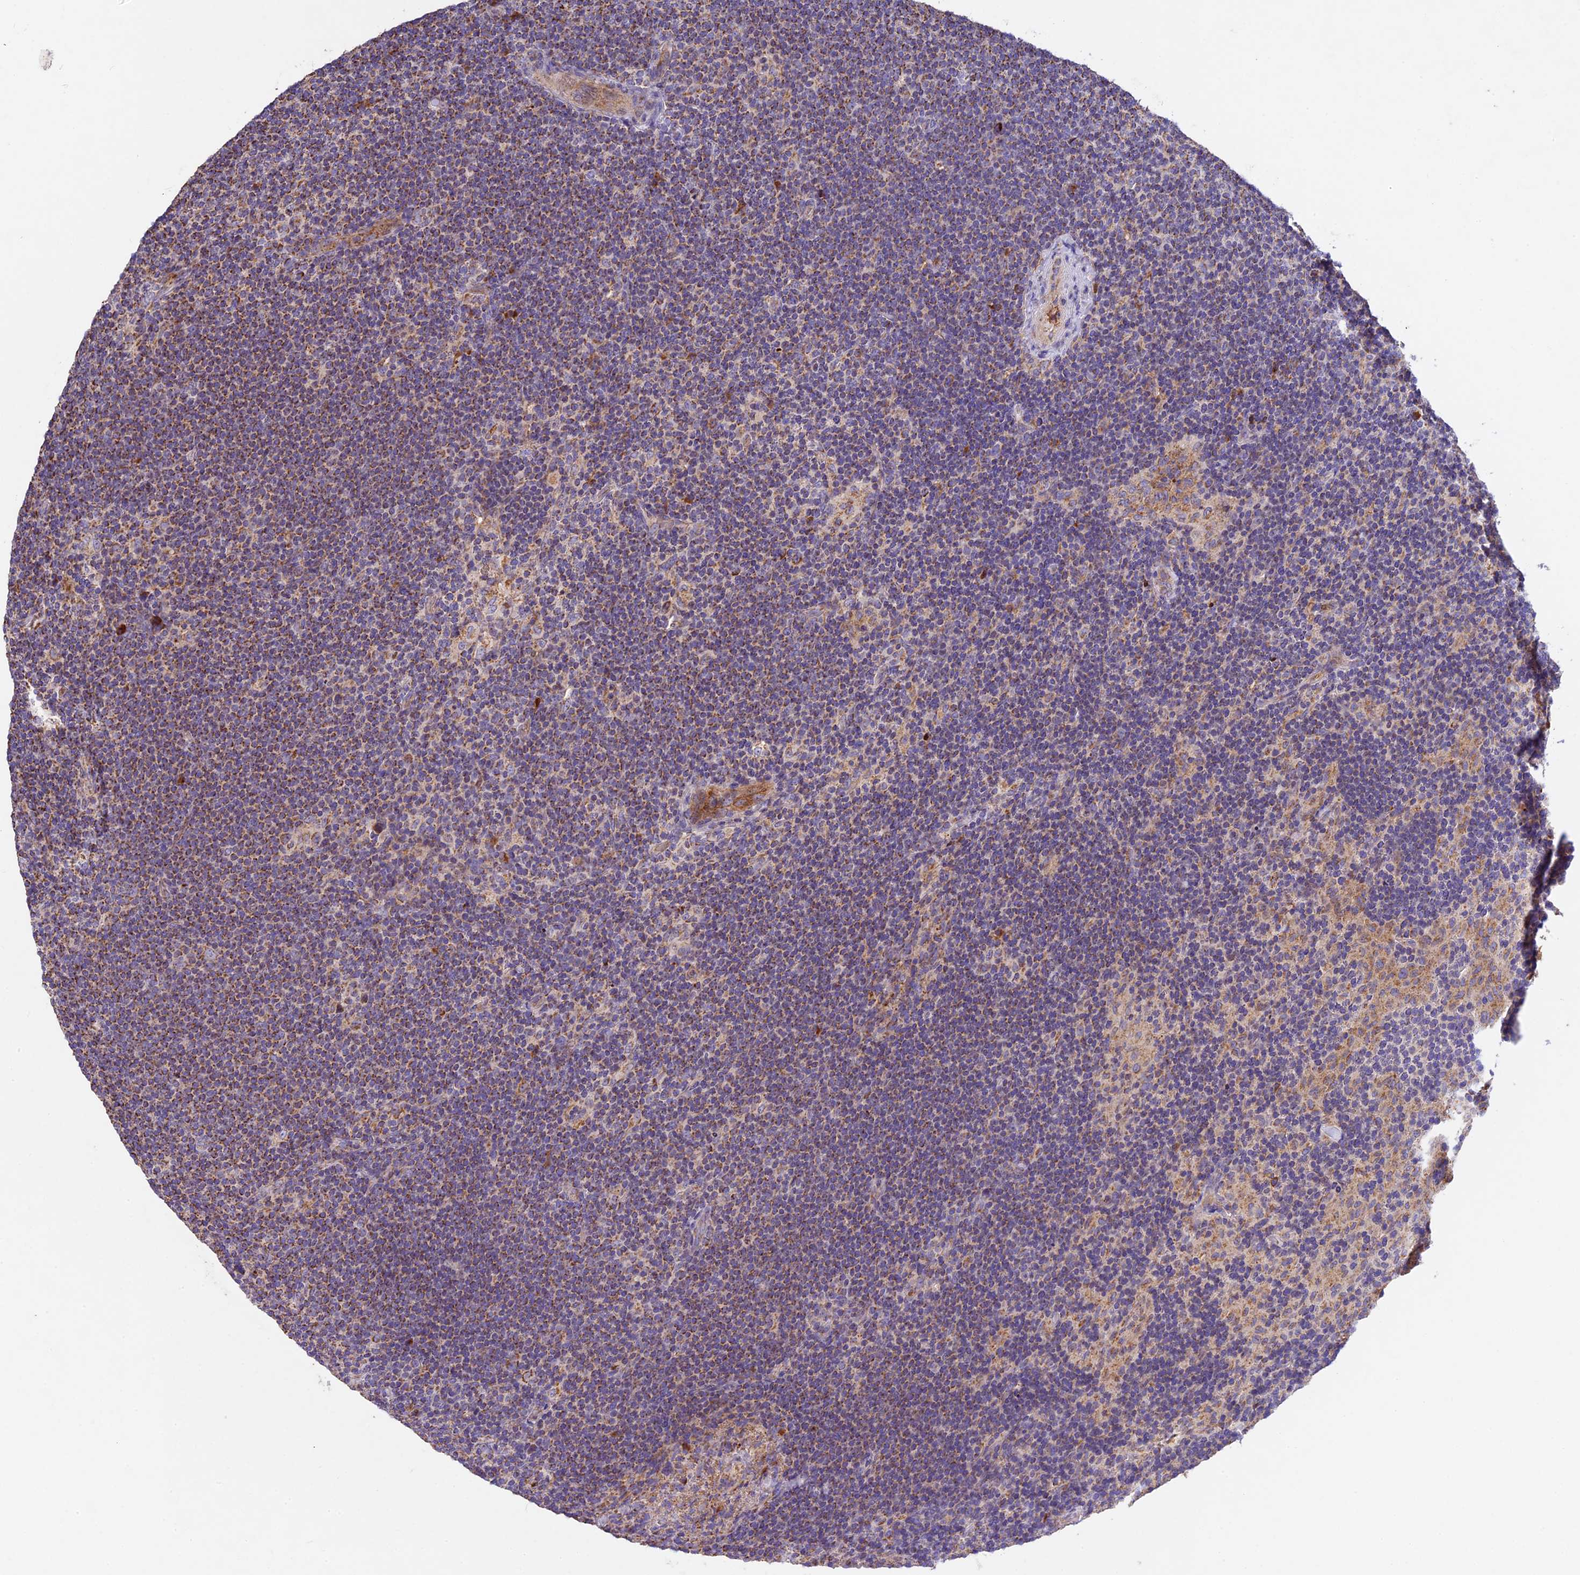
{"staining": {"intensity": "moderate", "quantity": "25%-75%", "location": "cytoplasmic/membranous"}, "tissue": "lymphoma", "cell_type": "Tumor cells", "image_type": "cancer", "snomed": [{"axis": "morphology", "description": "Hodgkin's disease, NOS"}, {"axis": "topography", "description": "Lymph node"}], "caption": "The histopathology image demonstrates immunohistochemical staining of Hodgkin's disease. There is moderate cytoplasmic/membranous positivity is identified in approximately 25%-75% of tumor cells.", "gene": "OCEL1", "patient": {"sex": "female", "age": 57}}